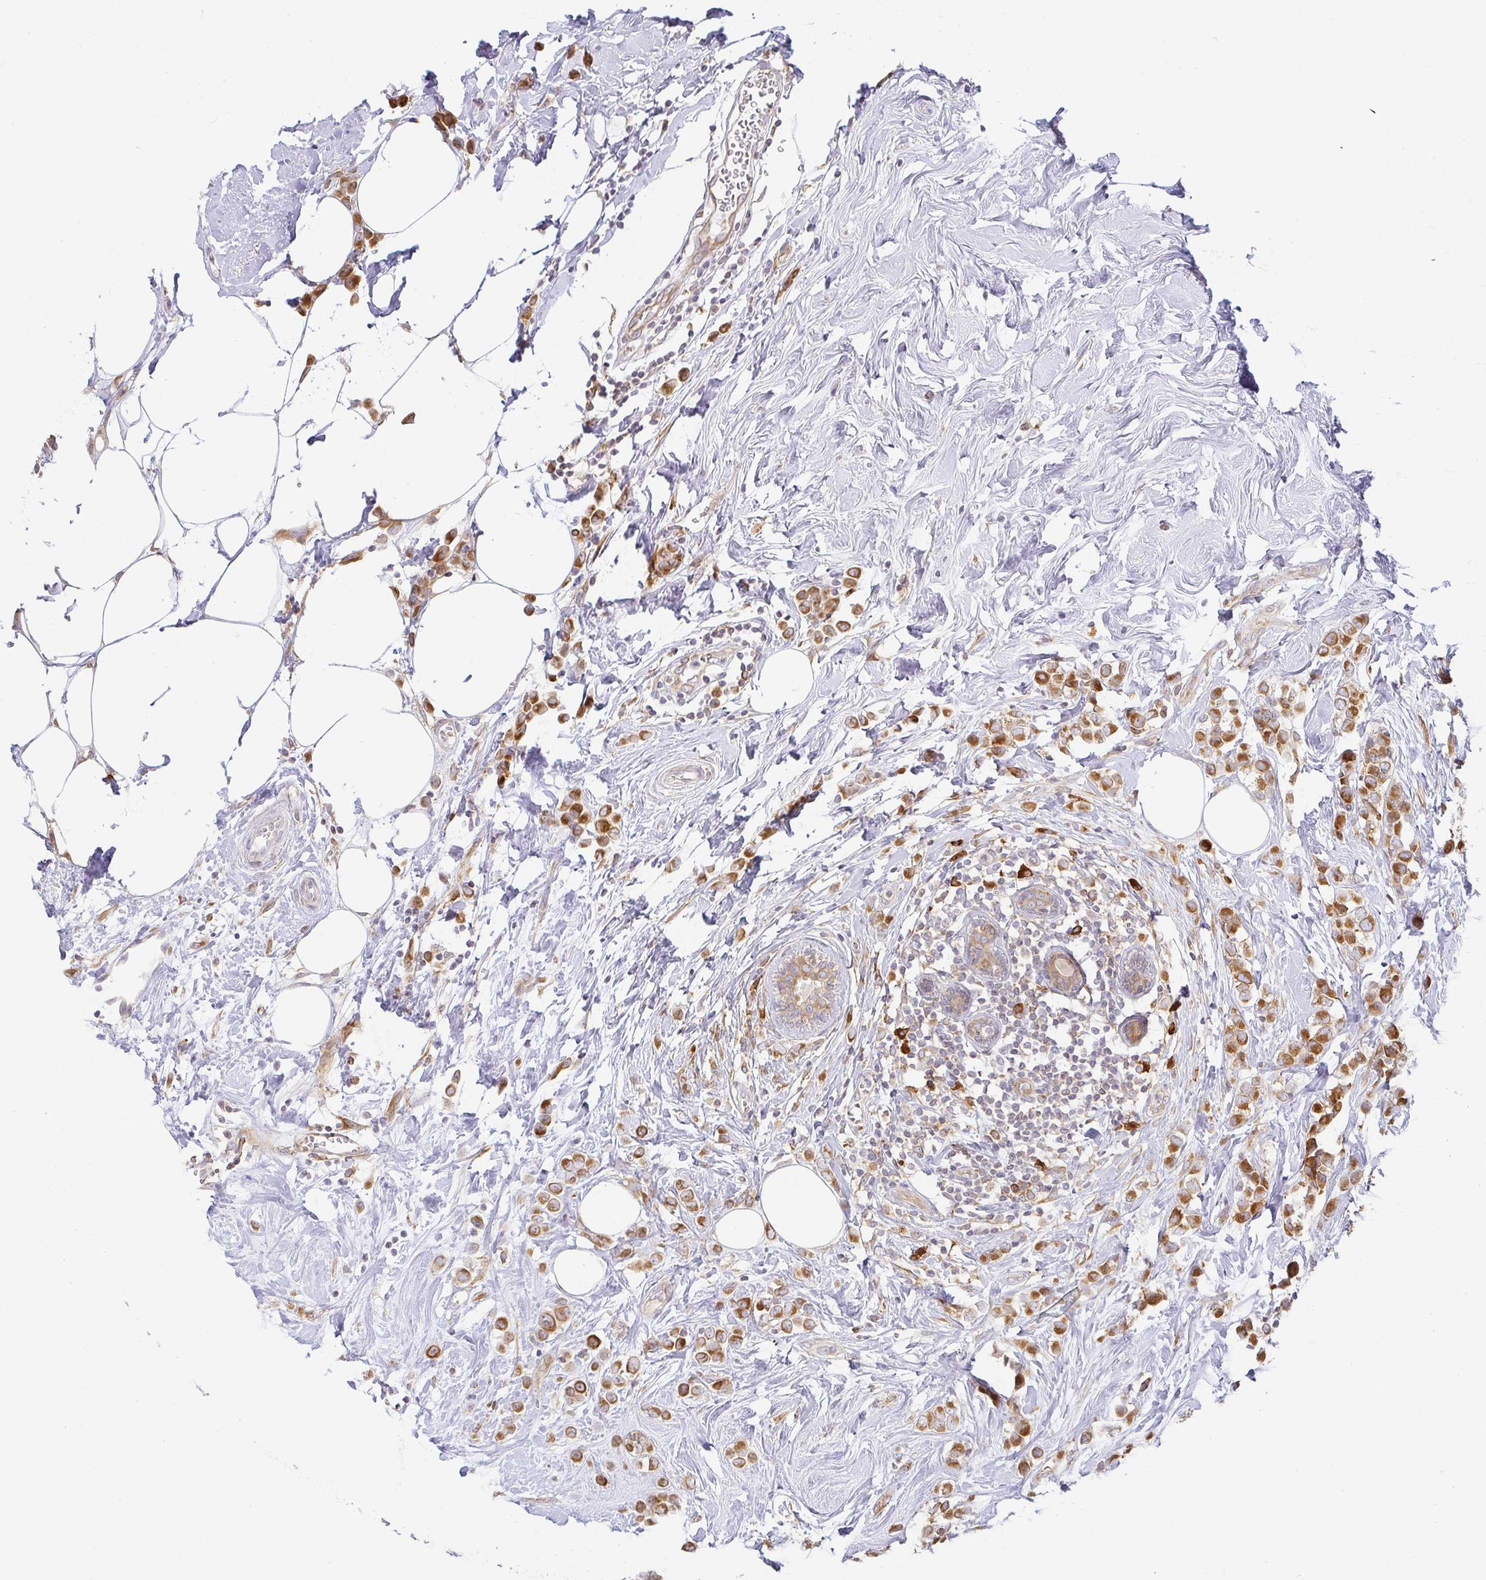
{"staining": {"intensity": "moderate", "quantity": ">75%", "location": "cytoplasmic/membranous"}, "tissue": "breast cancer", "cell_type": "Tumor cells", "image_type": "cancer", "snomed": [{"axis": "morphology", "description": "Duct carcinoma"}, {"axis": "topography", "description": "Breast"}], "caption": "Intraductal carcinoma (breast) tissue reveals moderate cytoplasmic/membranous expression in about >75% of tumor cells, visualized by immunohistochemistry.", "gene": "DERL2", "patient": {"sex": "female", "age": 80}}